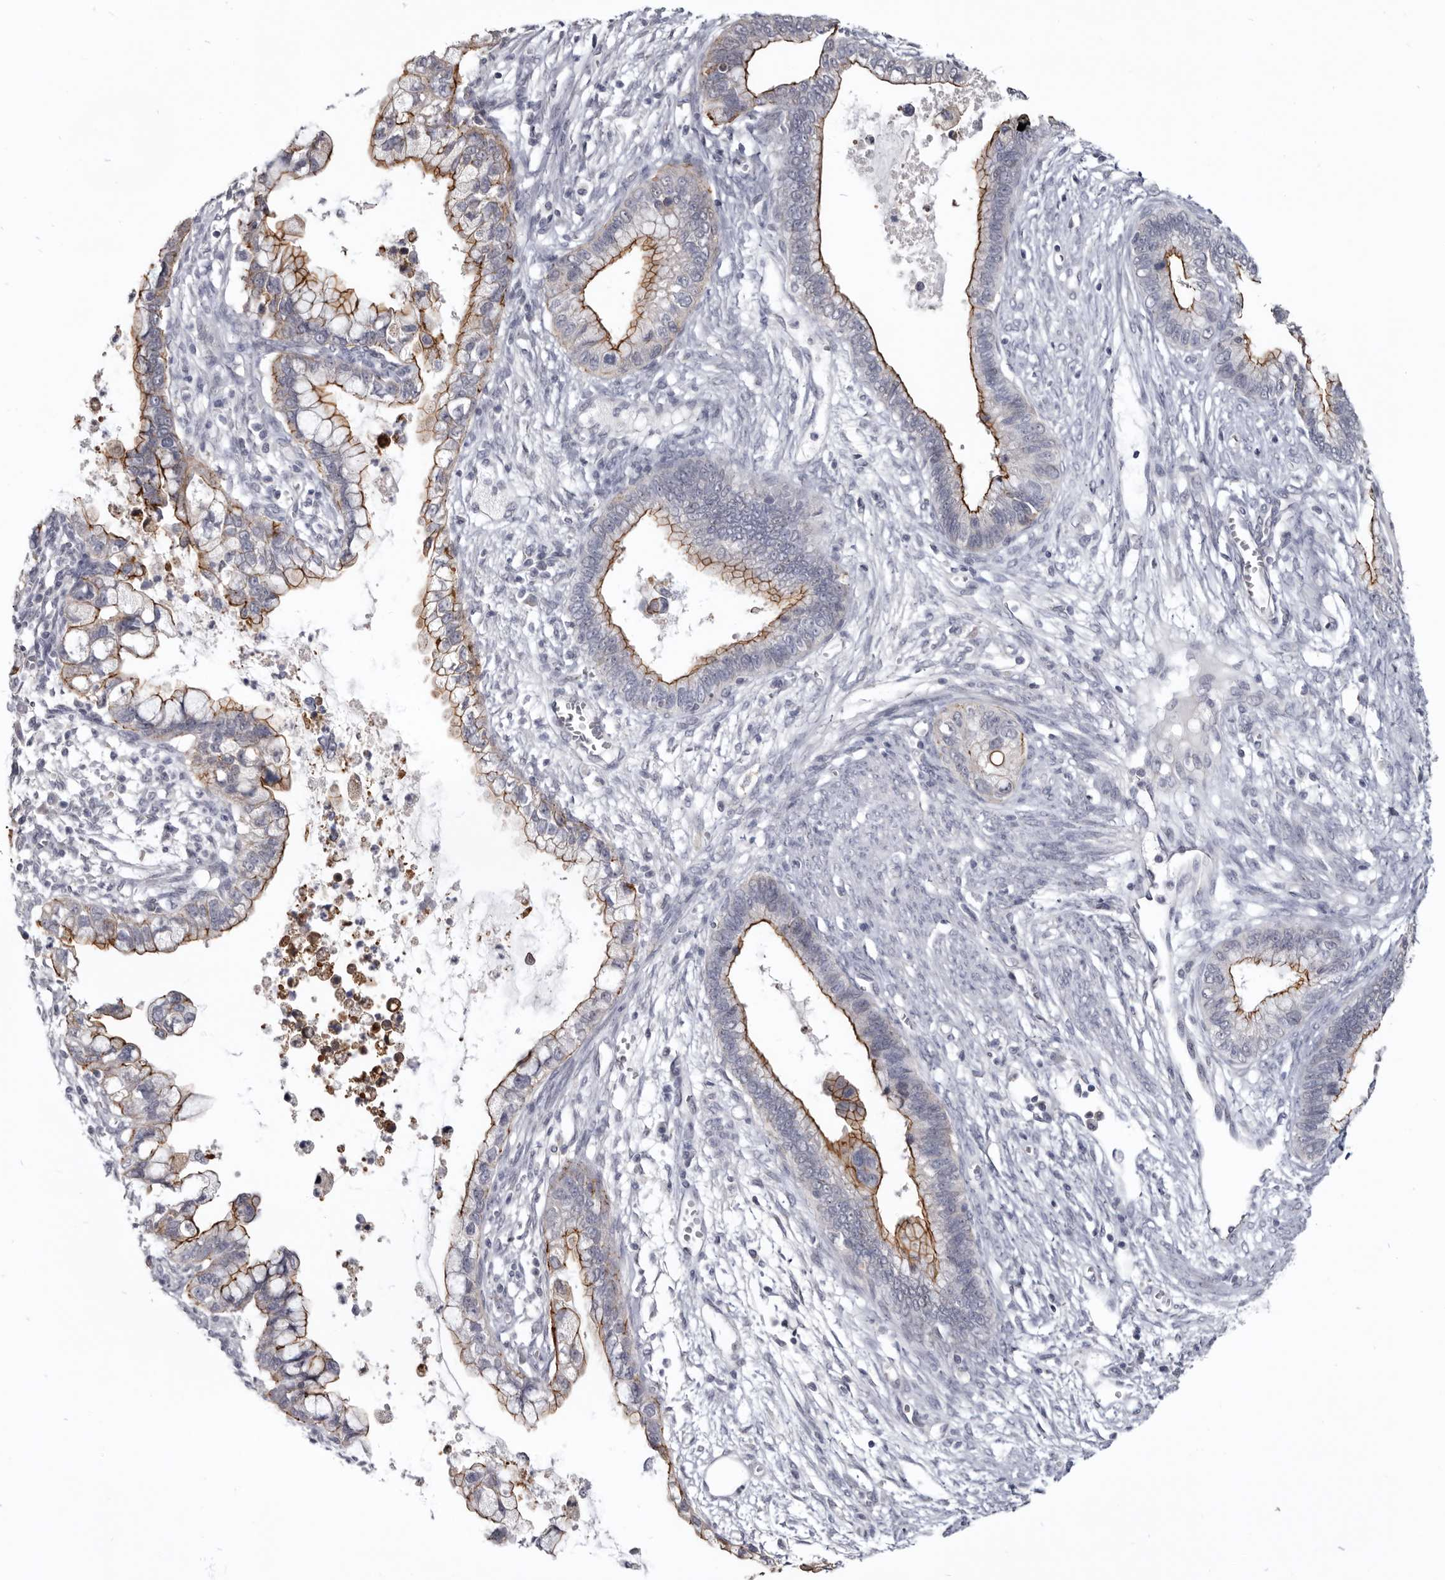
{"staining": {"intensity": "strong", "quantity": "25%-75%", "location": "cytoplasmic/membranous"}, "tissue": "cervical cancer", "cell_type": "Tumor cells", "image_type": "cancer", "snomed": [{"axis": "morphology", "description": "Adenocarcinoma, NOS"}, {"axis": "topography", "description": "Cervix"}], "caption": "Strong cytoplasmic/membranous expression is seen in approximately 25%-75% of tumor cells in cervical cancer (adenocarcinoma).", "gene": "CGN", "patient": {"sex": "female", "age": 44}}